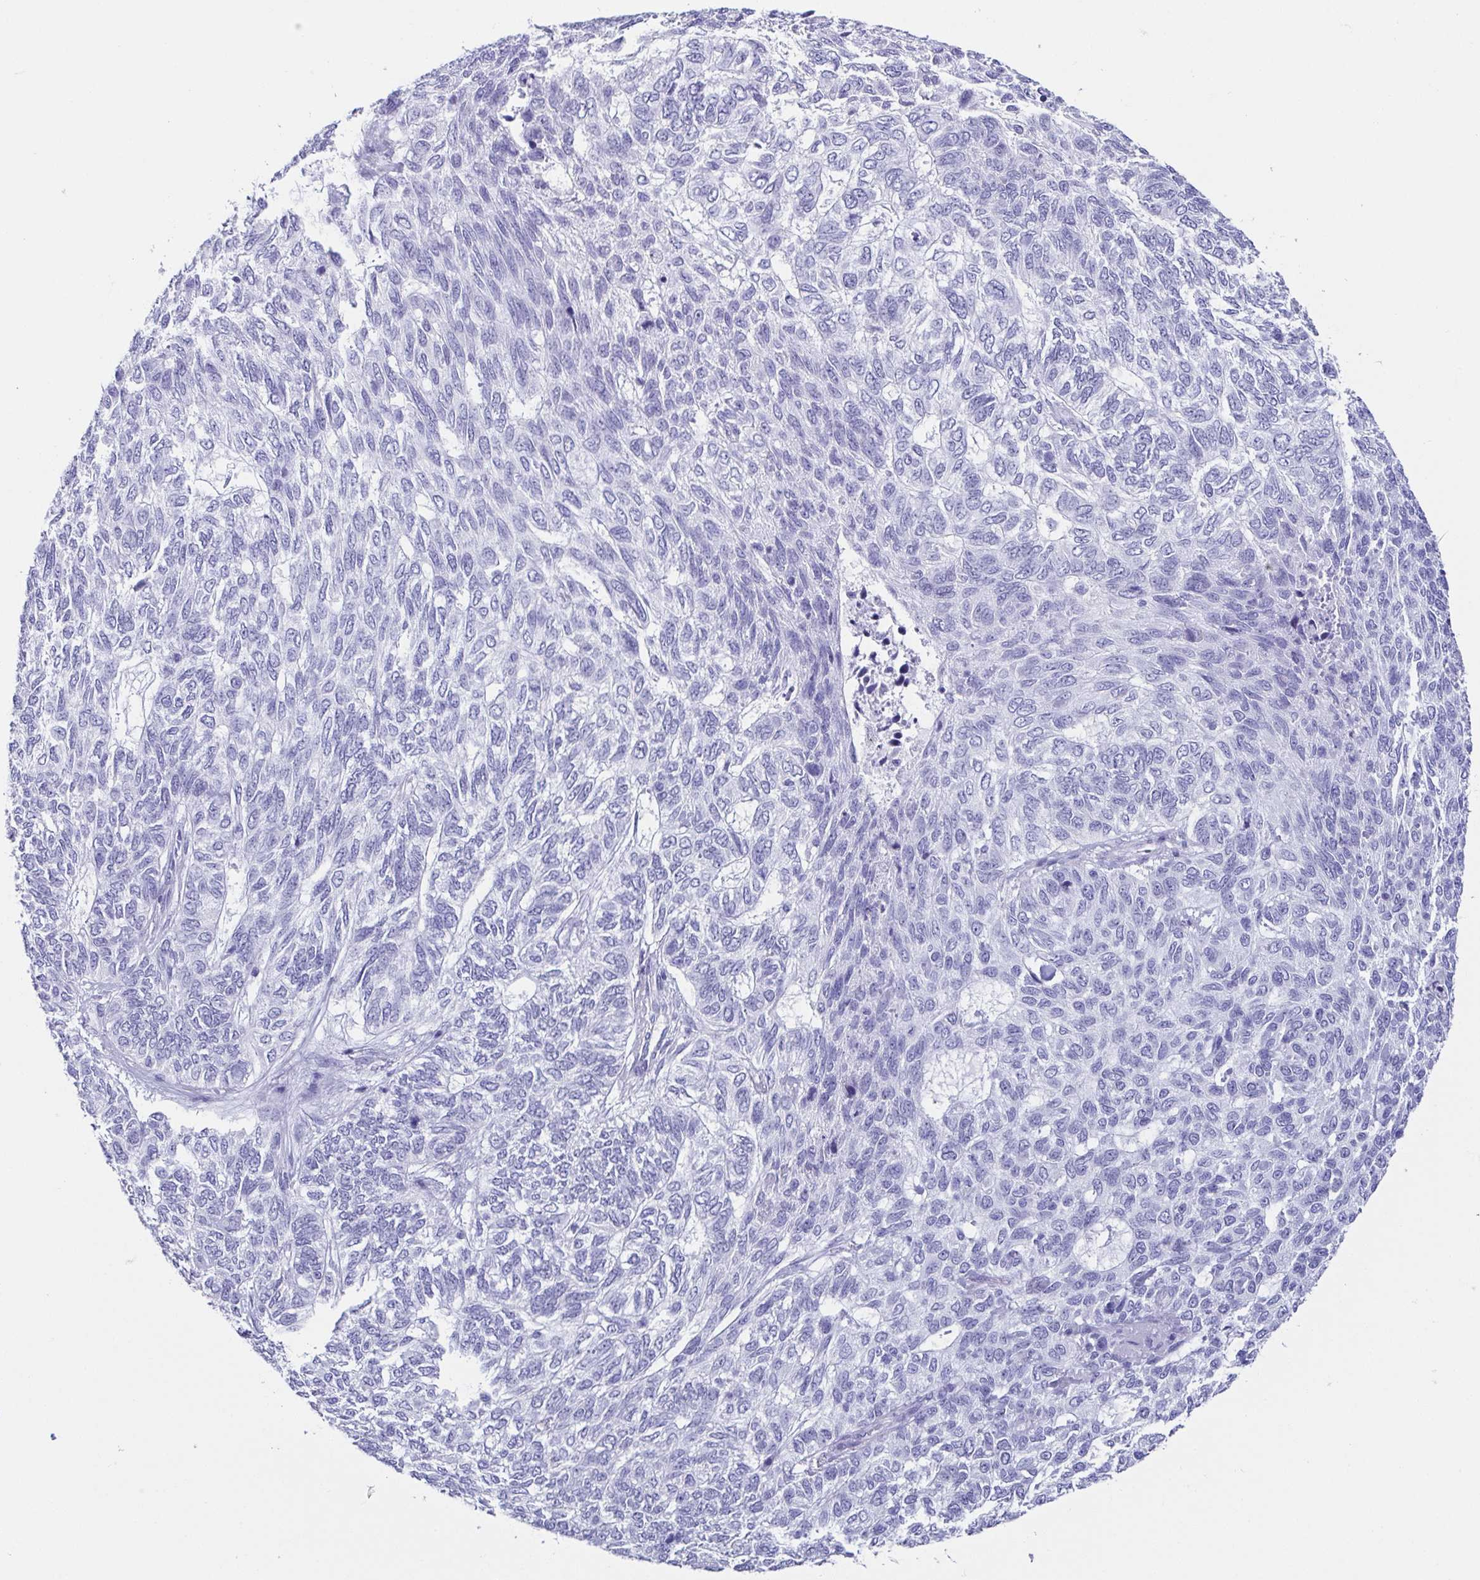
{"staining": {"intensity": "negative", "quantity": "none", "location": "none"}, "tissue": "skin cancer", "cell_type": "Tumor cells", "image_type": "cancer", "snomed": [{"axis": "morphology", "description": "Basal cell carcinoma"}, {"axis": "topography", "description": "Skin"}], "caption": "This photomicrograph is of skin cancer stained with immunohistochemistry to label a protein in brown with the nuclei are counter-stained blue. There is no positivity in tumor cells.", "gene": "CD164L2", "patient": {"sex": "female", "age": 65}}